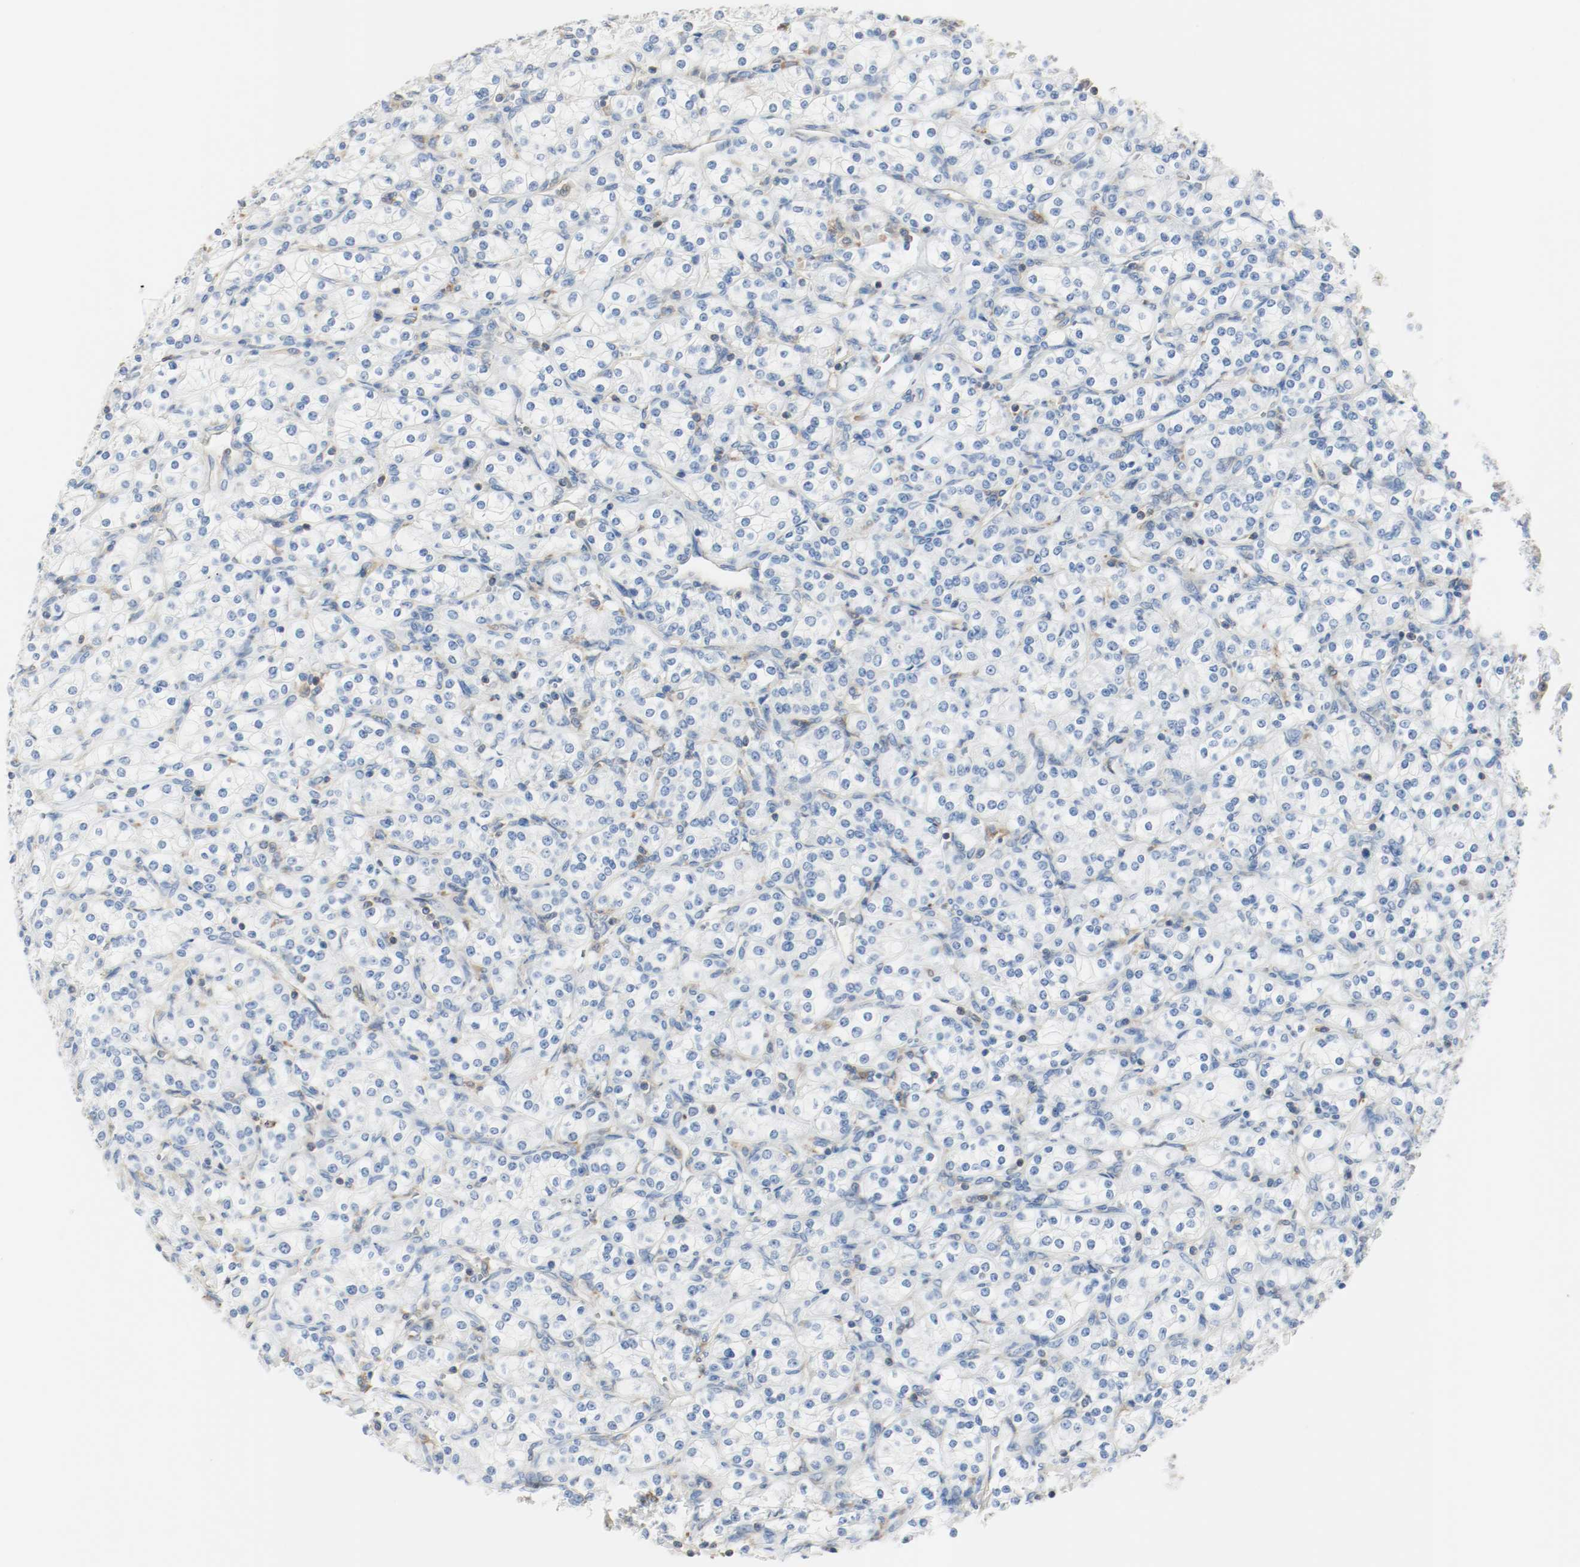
{"staining": {"intensity": "negative", "quantity": "none", "location": "none"}, "tissue": "renal cancer", "cell_type": "Tumor cells", "image_type": "cancer", "snomed": [{"axis": "morphology", "description": "Adenocarcinoma, NOS"}, {"axis": "topography", "description": "Kidney"}], "caption": "The micrograph reveals no significant positivity in tumor cells of renal cancer (adenocarcinoma). (Immunohistochemistry, brightfield microscopy, high magnification).", "gene": "ARPC1B", "patient": {"sex": "male", "age": 77}}